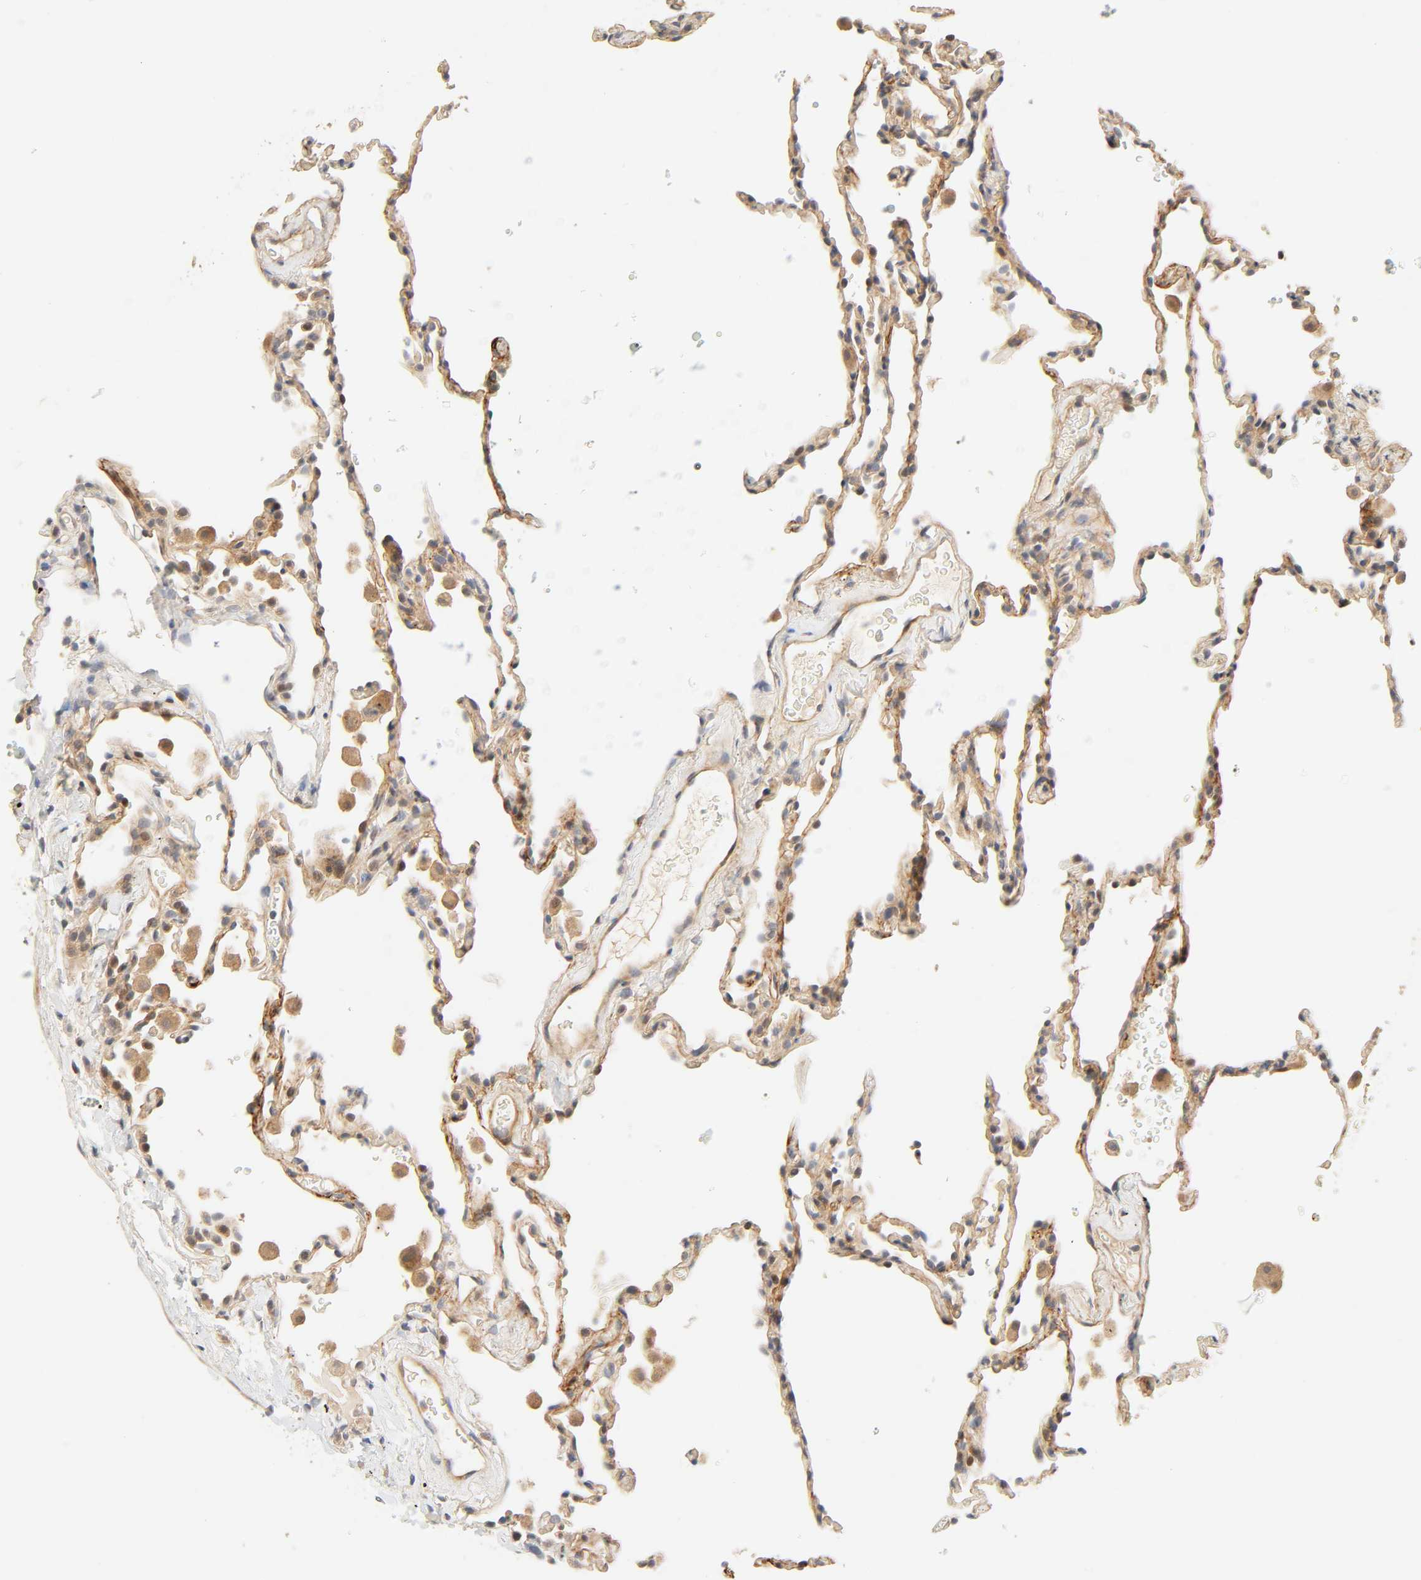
{"staining": {"intensity": "moderate", "quantity": "25%-75%", "location": "cytoplasmic/membranous"}, "tissue": "lung", "cell_type": "Alveolar cells", "image_type": "normal", "snomed": [{"axis": "morphology", "description": "Normal tissue, NOS"}, {"axis": "morphology", "description": "Soft tissue tumor metastatic"}, {"axis": "topography", "description": "Lung"}], "caption": "This histopathology image reveals unremarkable lung stained with IHC to label a protein in brown. The cytoplasmic/membranous of alveolar cells show moderate positivity for the protein. Nuclei are counter-stained blue.", "gene": "CACNA1G", "patient": {"sex": "male", "age": 59}}